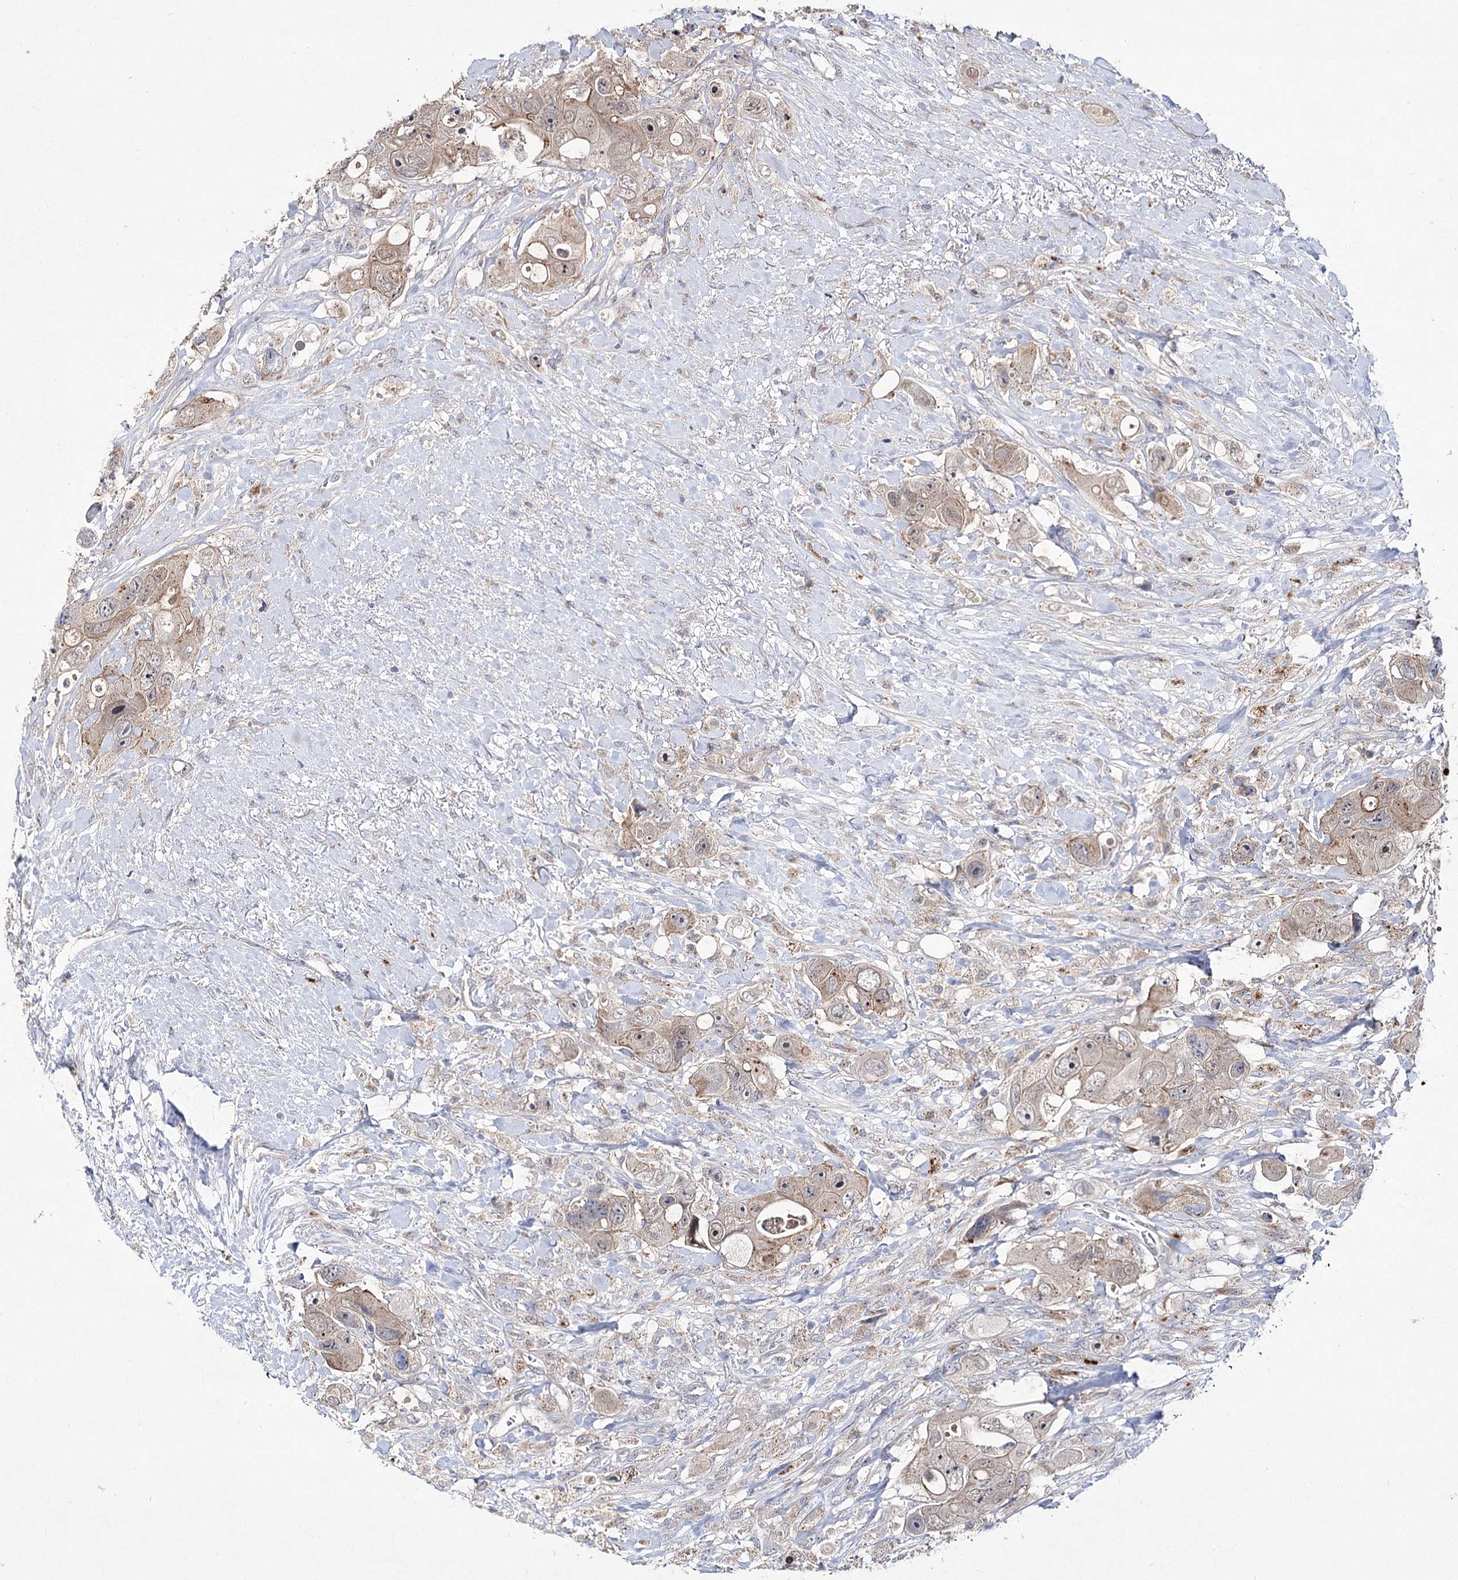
{"staining": {"intensity": "weak", "quantity": "25%-75%", "location": "cytoplasmic/membranous"}, "tissue": "colorectal cancer", "cell_type": "Tumor cells", "image_type": "cancer", "snomed": [{"axis": "morphology", "description": "Adenocarcinoma, NOS"}, {"axis": "topography", "description": "Colon"}], "caption": "Immunohistochemical staining of human colorectal adenocarcinoma displays low levels of weak cytoplasmic/membranous protein staining in approximately 25%-75% of tumor cells.", "gene": "ARHGAP32", "patient": {"sex": "female", "age": 46}}